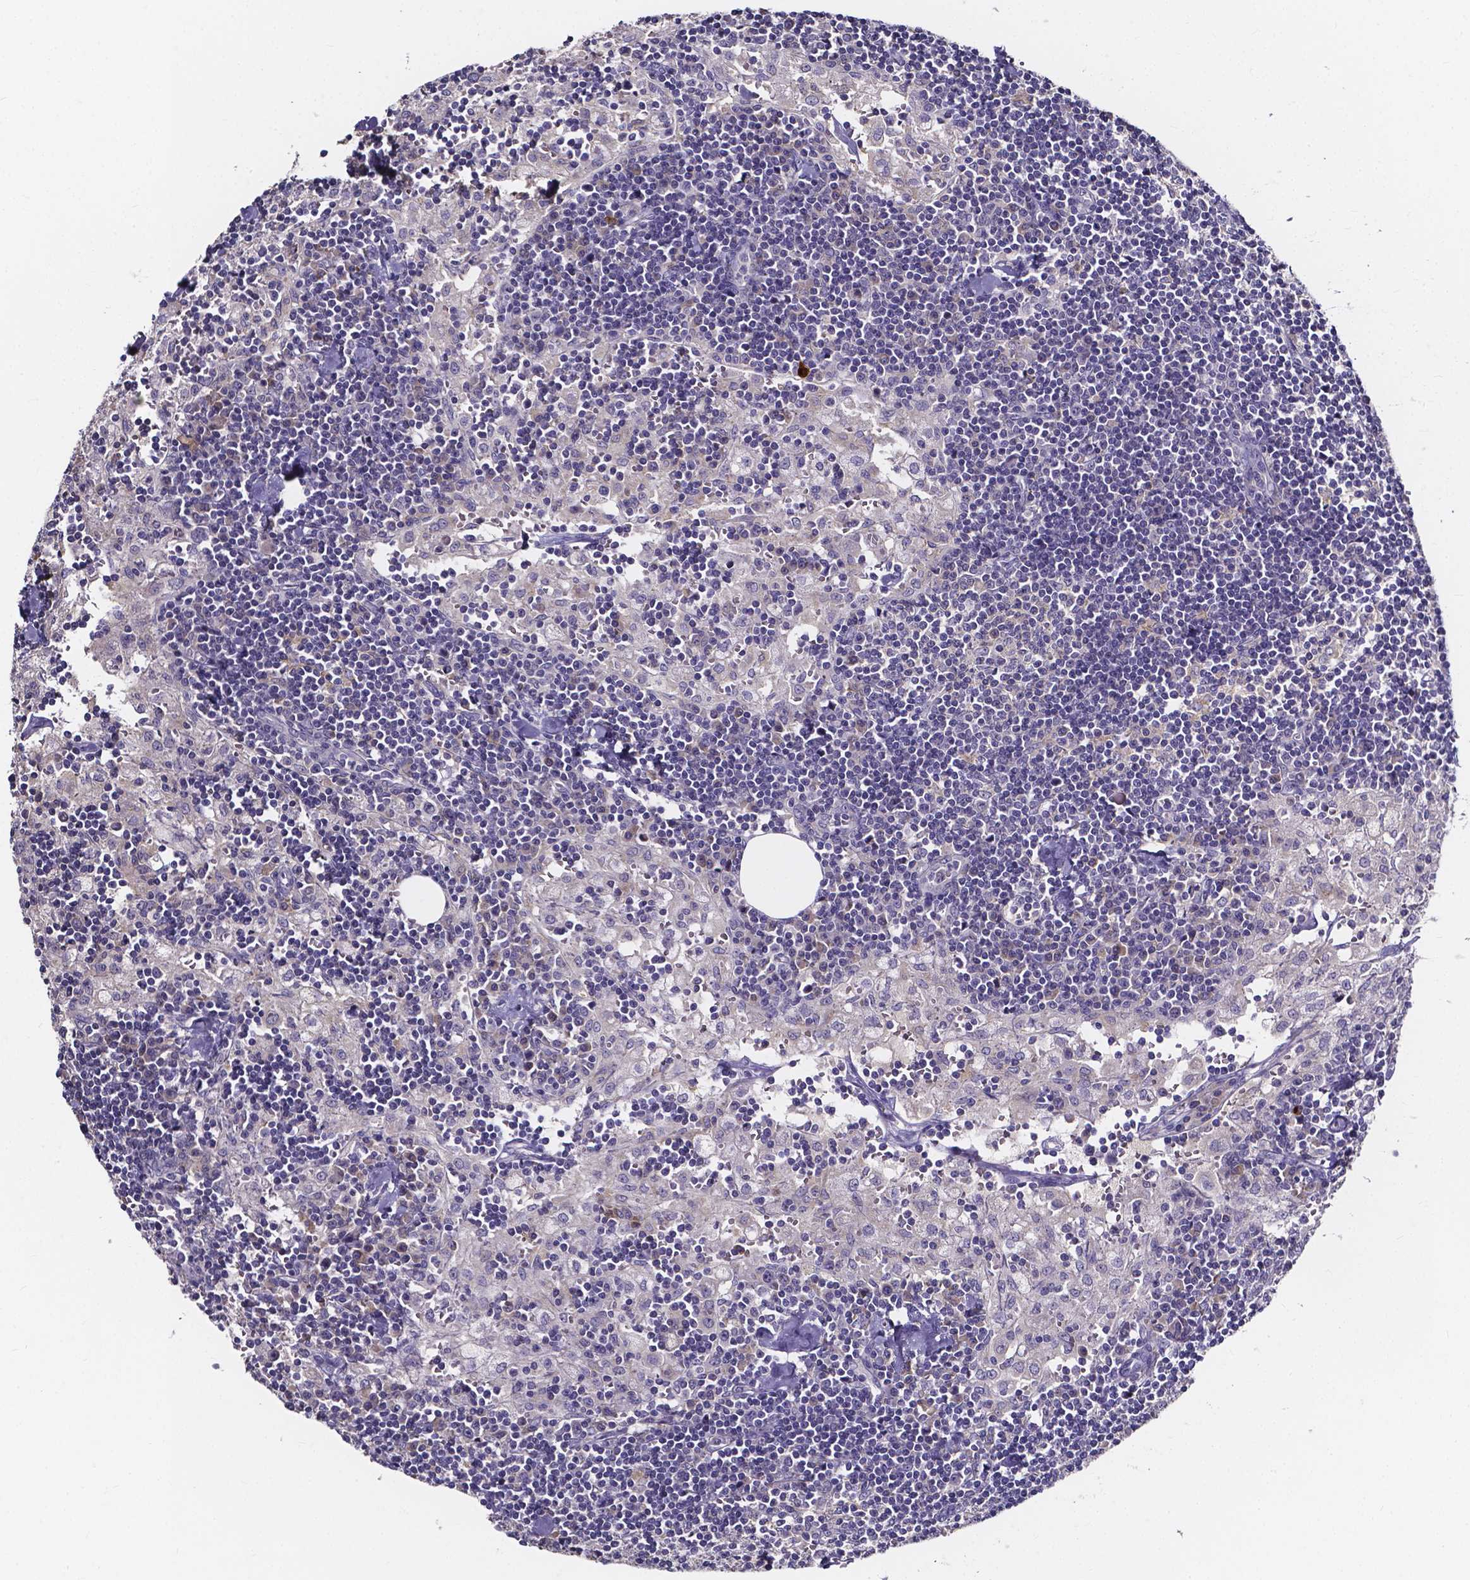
{"staining": {"intensity": "negative", "quantity": "none", "location": "none"}, "tissue": "lymph node", "cell_type": "Germinal center cells", "image_type": "normal", "snomed": [{"axis": "morphology", "description": "Normal tissue, NOS"}, {"axis": "topography", "description": "Lymph node"}], "caption": "IHC image of unremarkable lymph node: human lymph node stained with DAB (3,3'-diaminobenzidine) exhibits no significant protein staining in germinal center cells. The staining is performed using DAB brown chromogen with nuclei counter-stained in using hematoxylin.", "gene": "SPOCD1", "patient": {"sex": "male", "age": 55}}